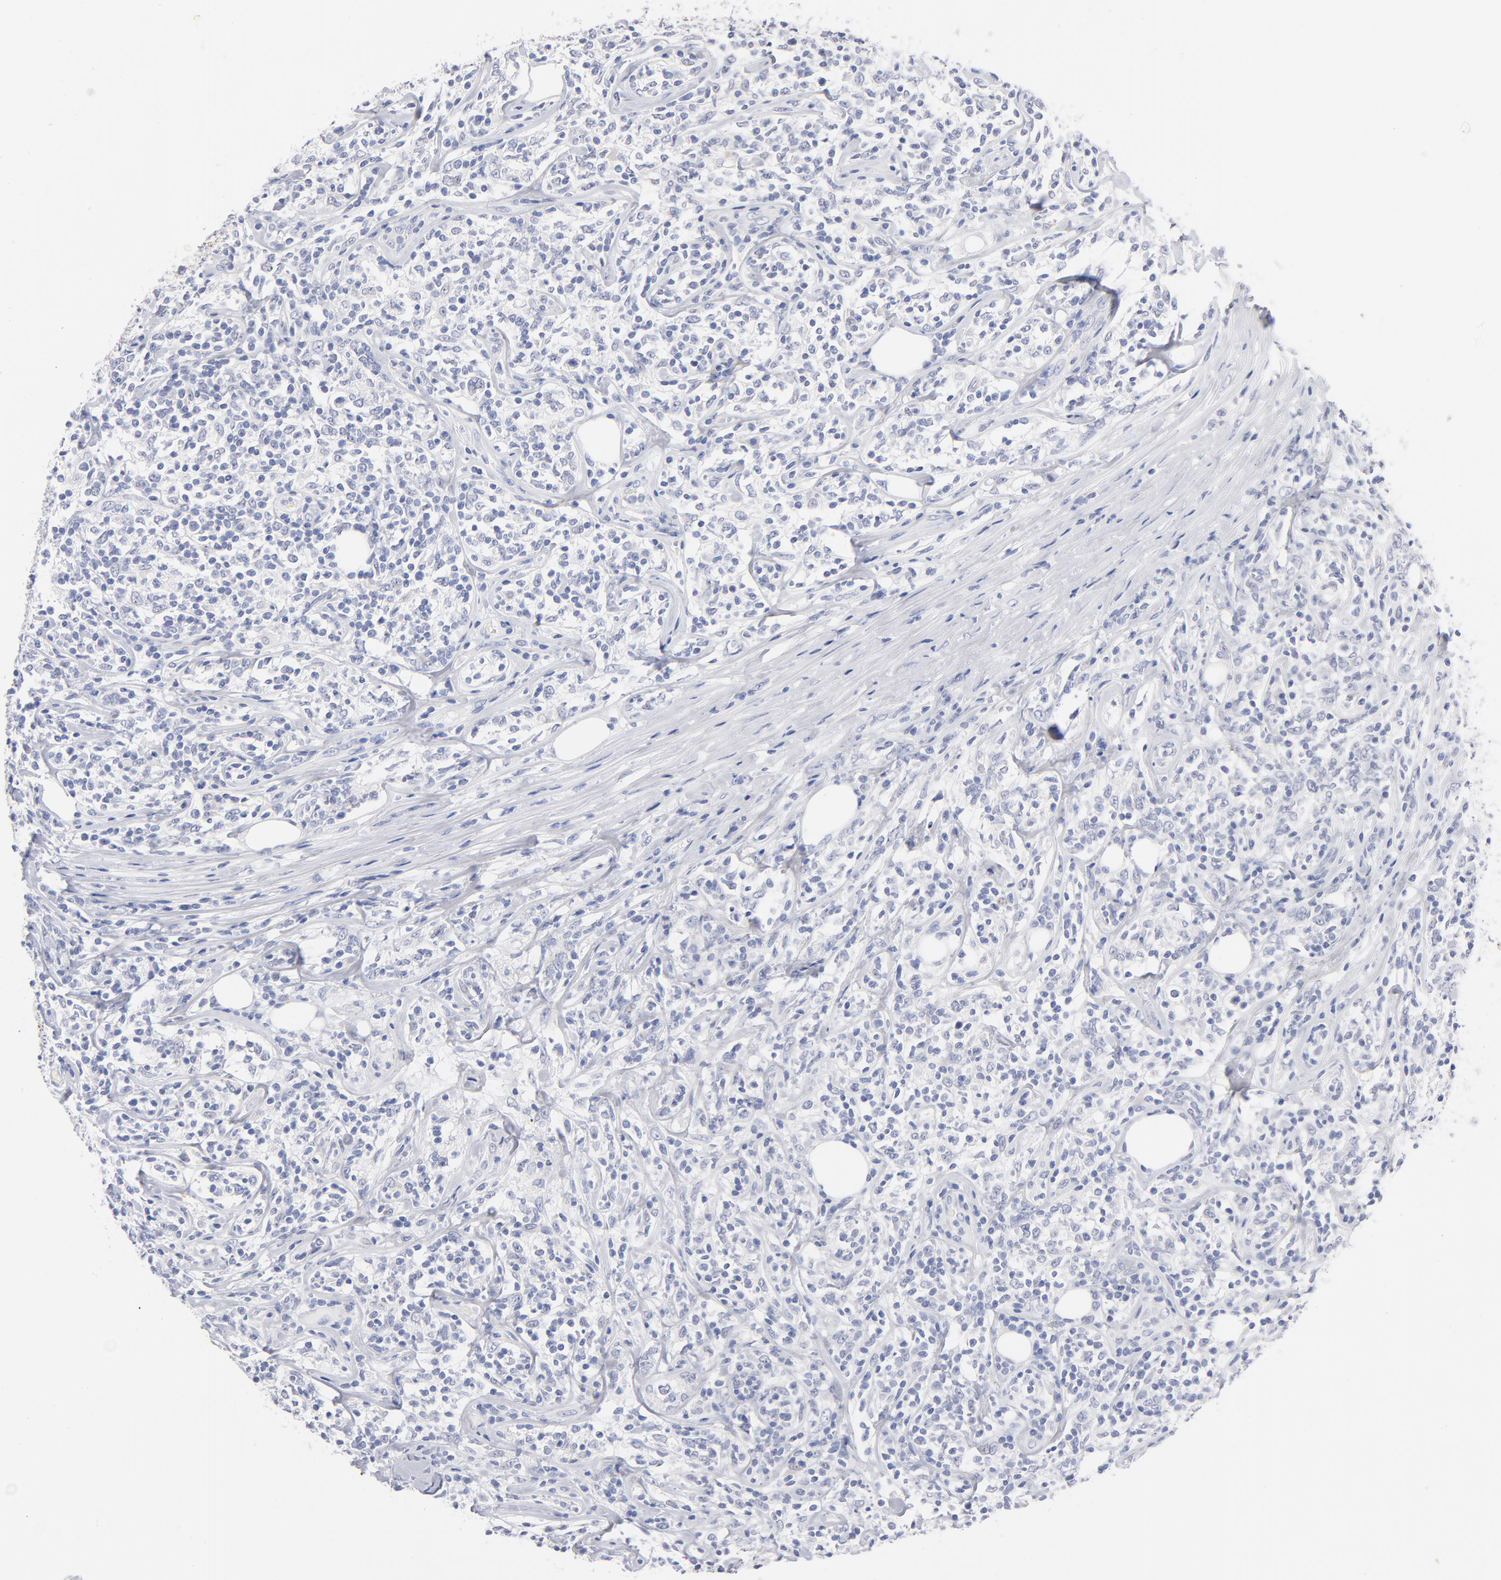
{"staining": {"intensity": "negative", "quantity": "none", "location": "none"}, "tissue": "lymphoma", "cell_type": "Tumor cells", "image_type": "cancer", "snomed": [{"axis": "morphology", "description": "Malignant lymphoma, non-Hodgkin's type, High grade"}, {"axis": "topography", "description": "Lymph node"}], "caption": "Immunohistochemistry micrograph of lymphoma stained for a protein (brown), which shows no expression in tumor cells.", "gene": "KHNYN", "patient": {"sex": "female", "age": 84}}